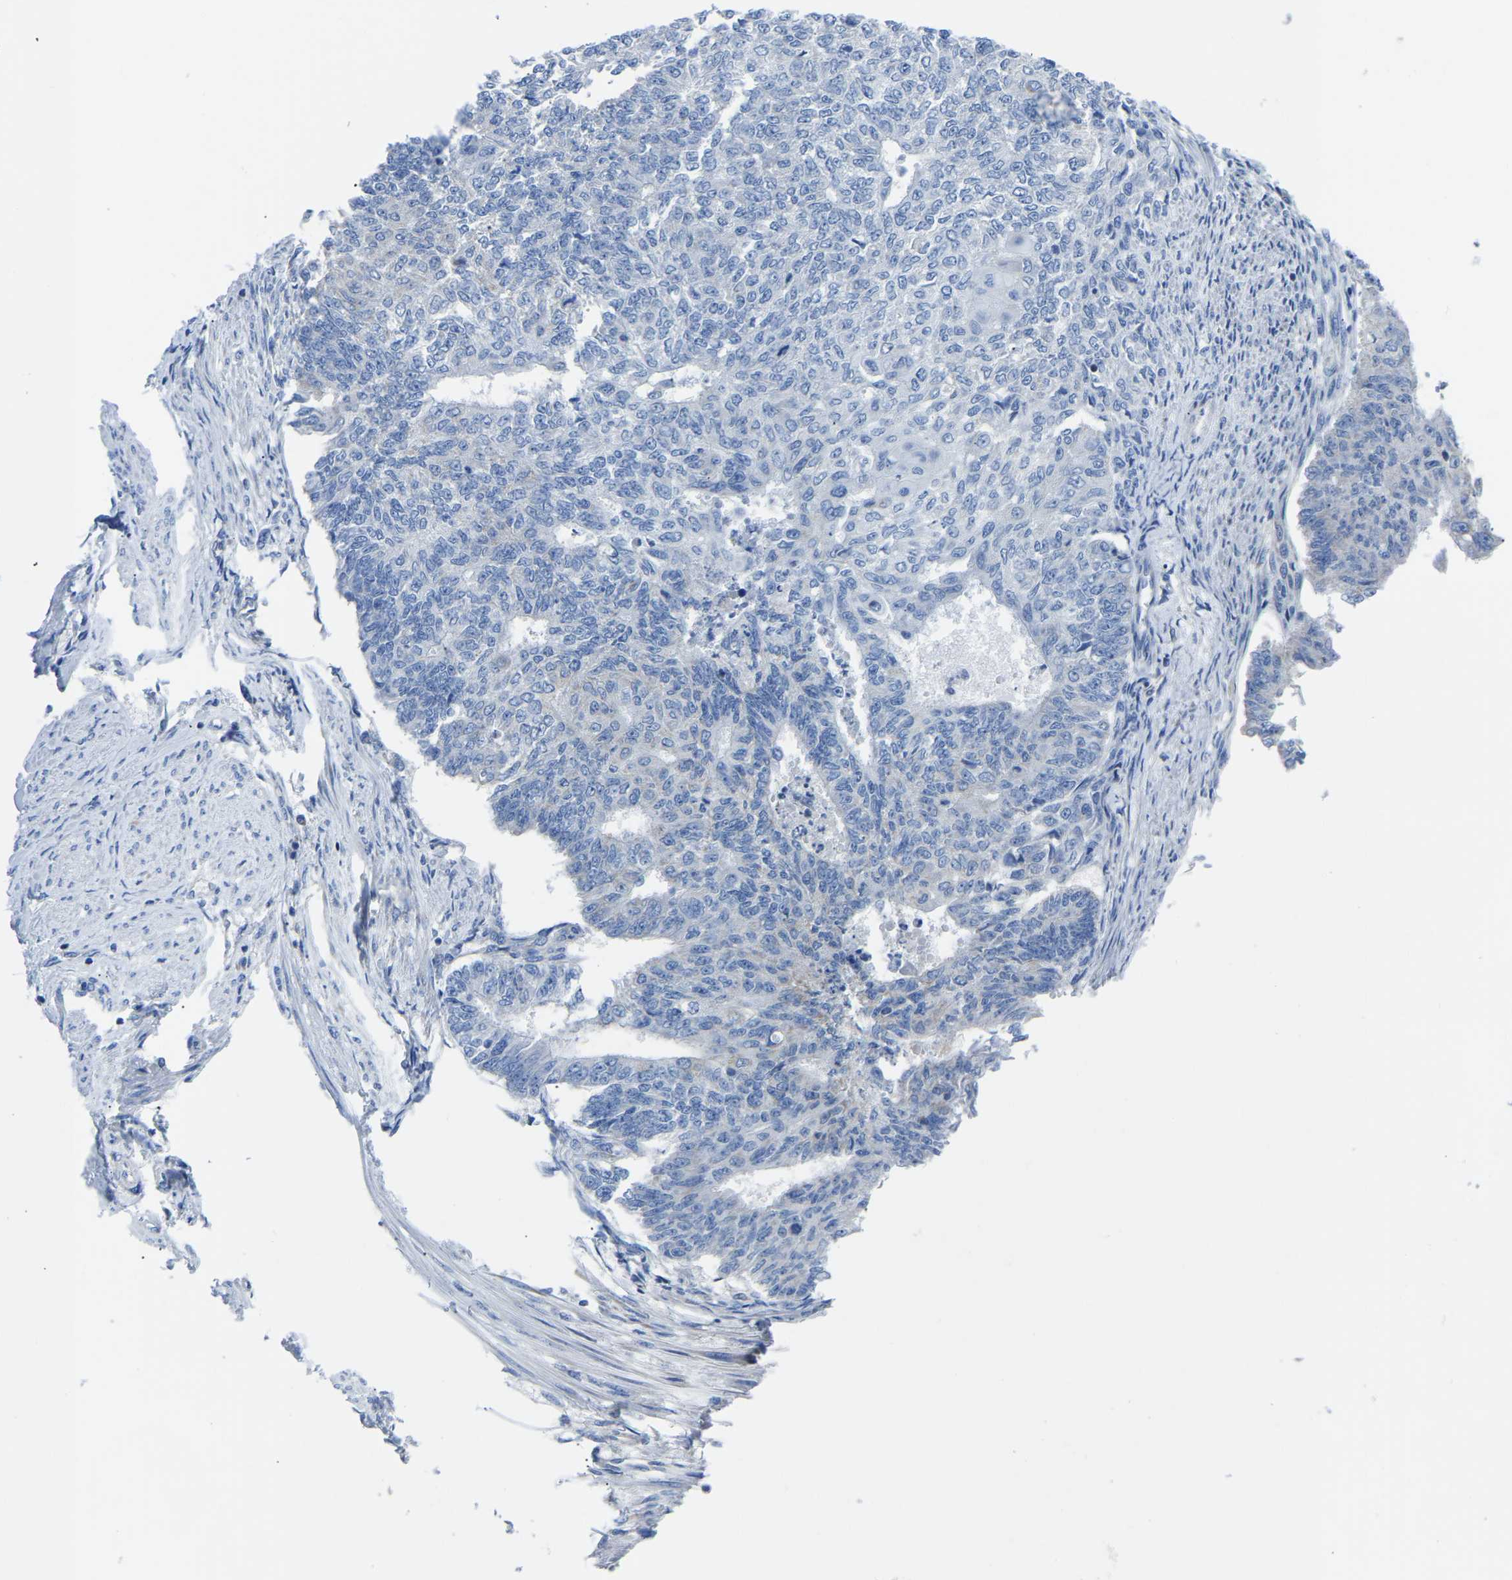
{"staining": {"intensity": "negative", "quantity": "none", "location": "none"}, "tissue": "endometrial cancer", "cell_type": "Tumor cells", "image_type": "cancer", "snomed": [{"axis": "morphology", "description": "Adenocarcinoma, NOS"}, {"axis": "topography", "description": "Endometrium"}], "caption": "Adenocarcinoma (endometrial) stained for a protein using IHC shows no staining tumor cells.", "gene": "ETFA", "patient": {"sex": "female", "age": 32}}